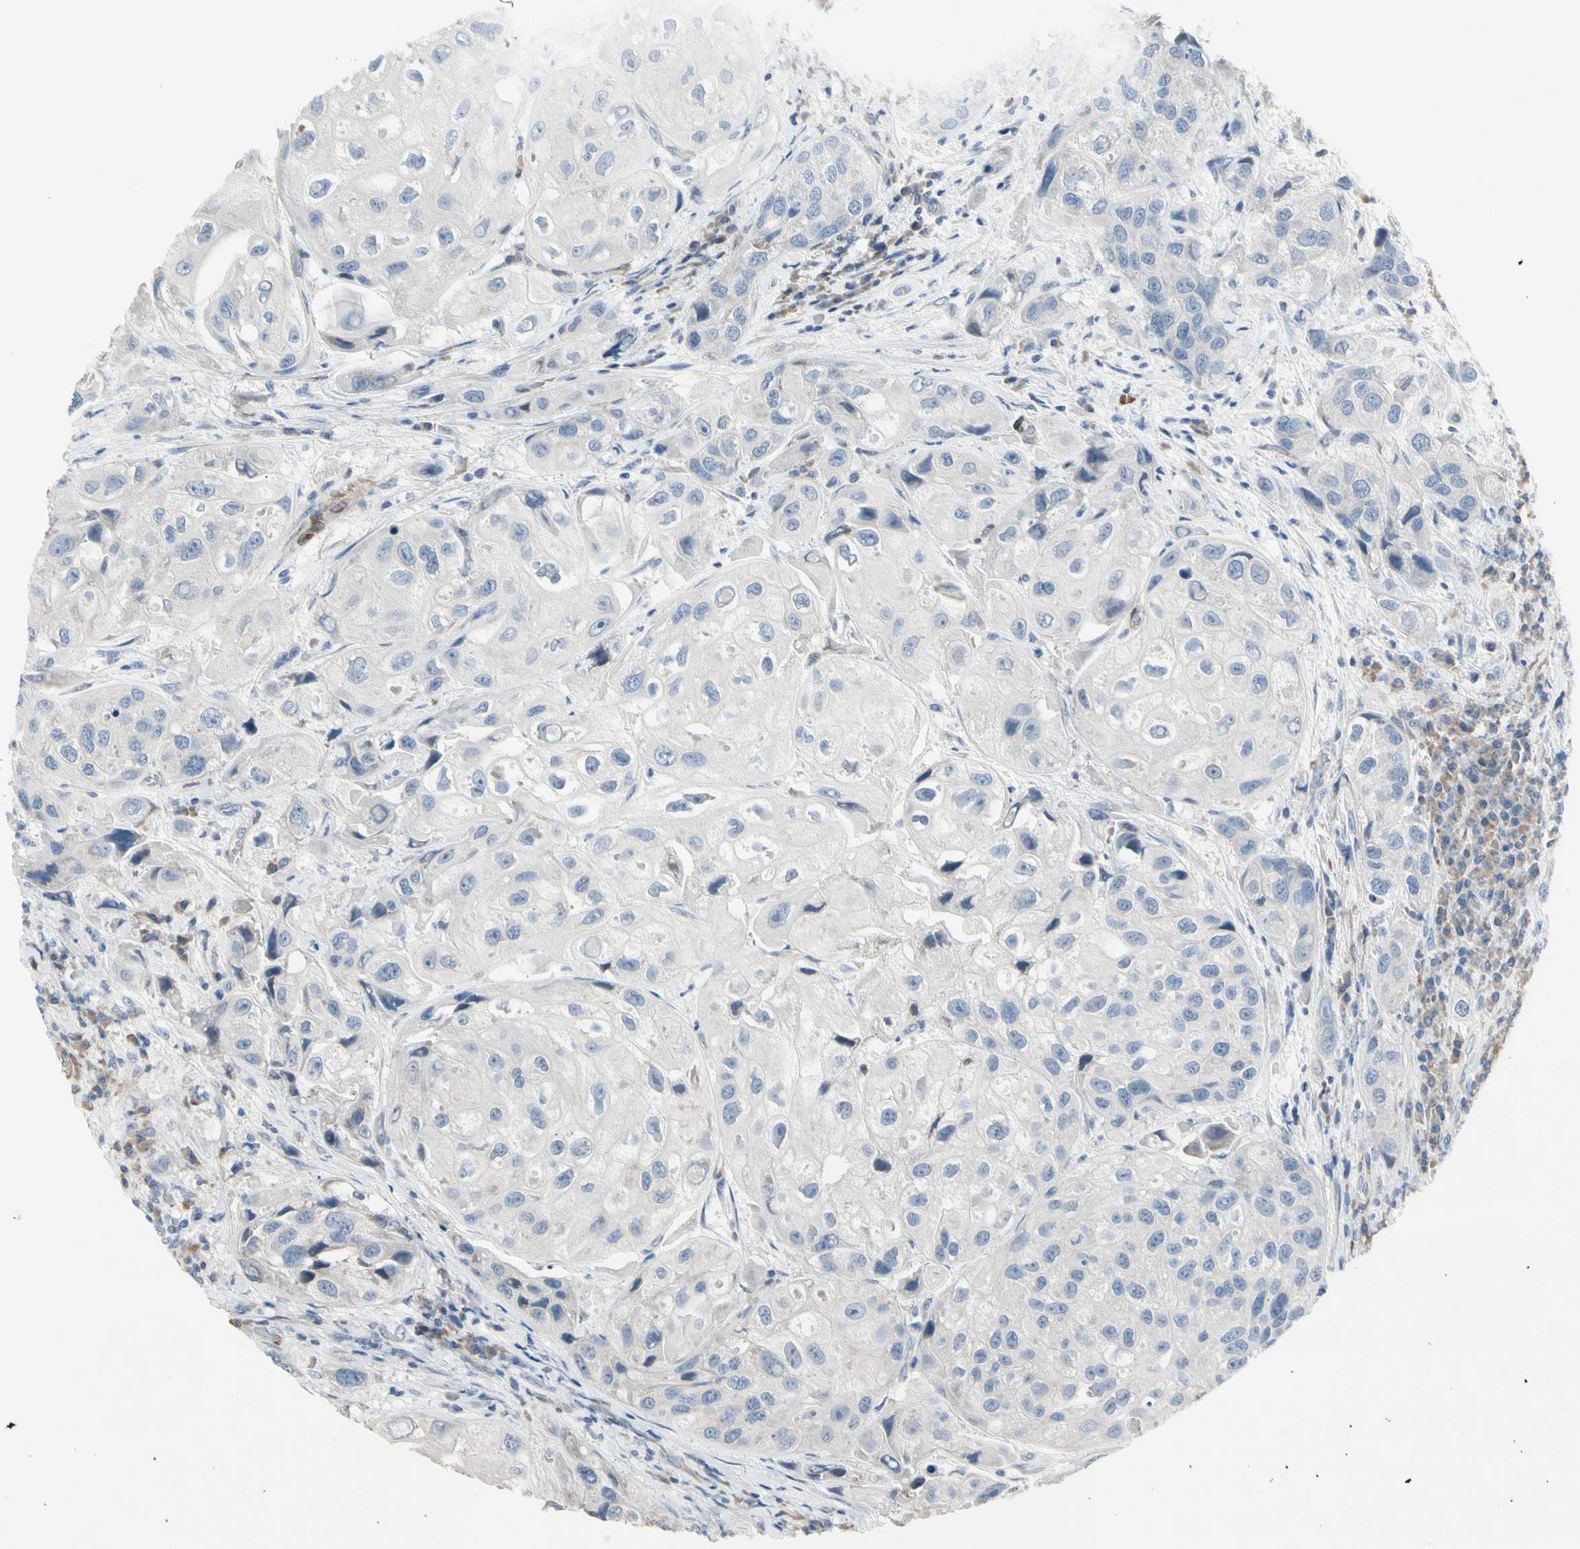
{"staining": {"intensity": "negative", "quantity": "none", "location": "none"}, "tissue": "urothelial cancer", "cell_type": "Tumor cells", "image_type": "cancer", "snomed": [{"axis": "morphology", "description": "Urothelial carcinoma, High grade"}, {"axis": "topography", "description": "Urinary bladder"}], "caption": "The immunohistochemistry (IHC) photomicrograph has no significant expression in tumor cells of urothelial carcinoma (high-grade) tissue. Nuclei are stained in blue.", "gene": "MAP2", "patient": {"sex": "female", "age": 64}}